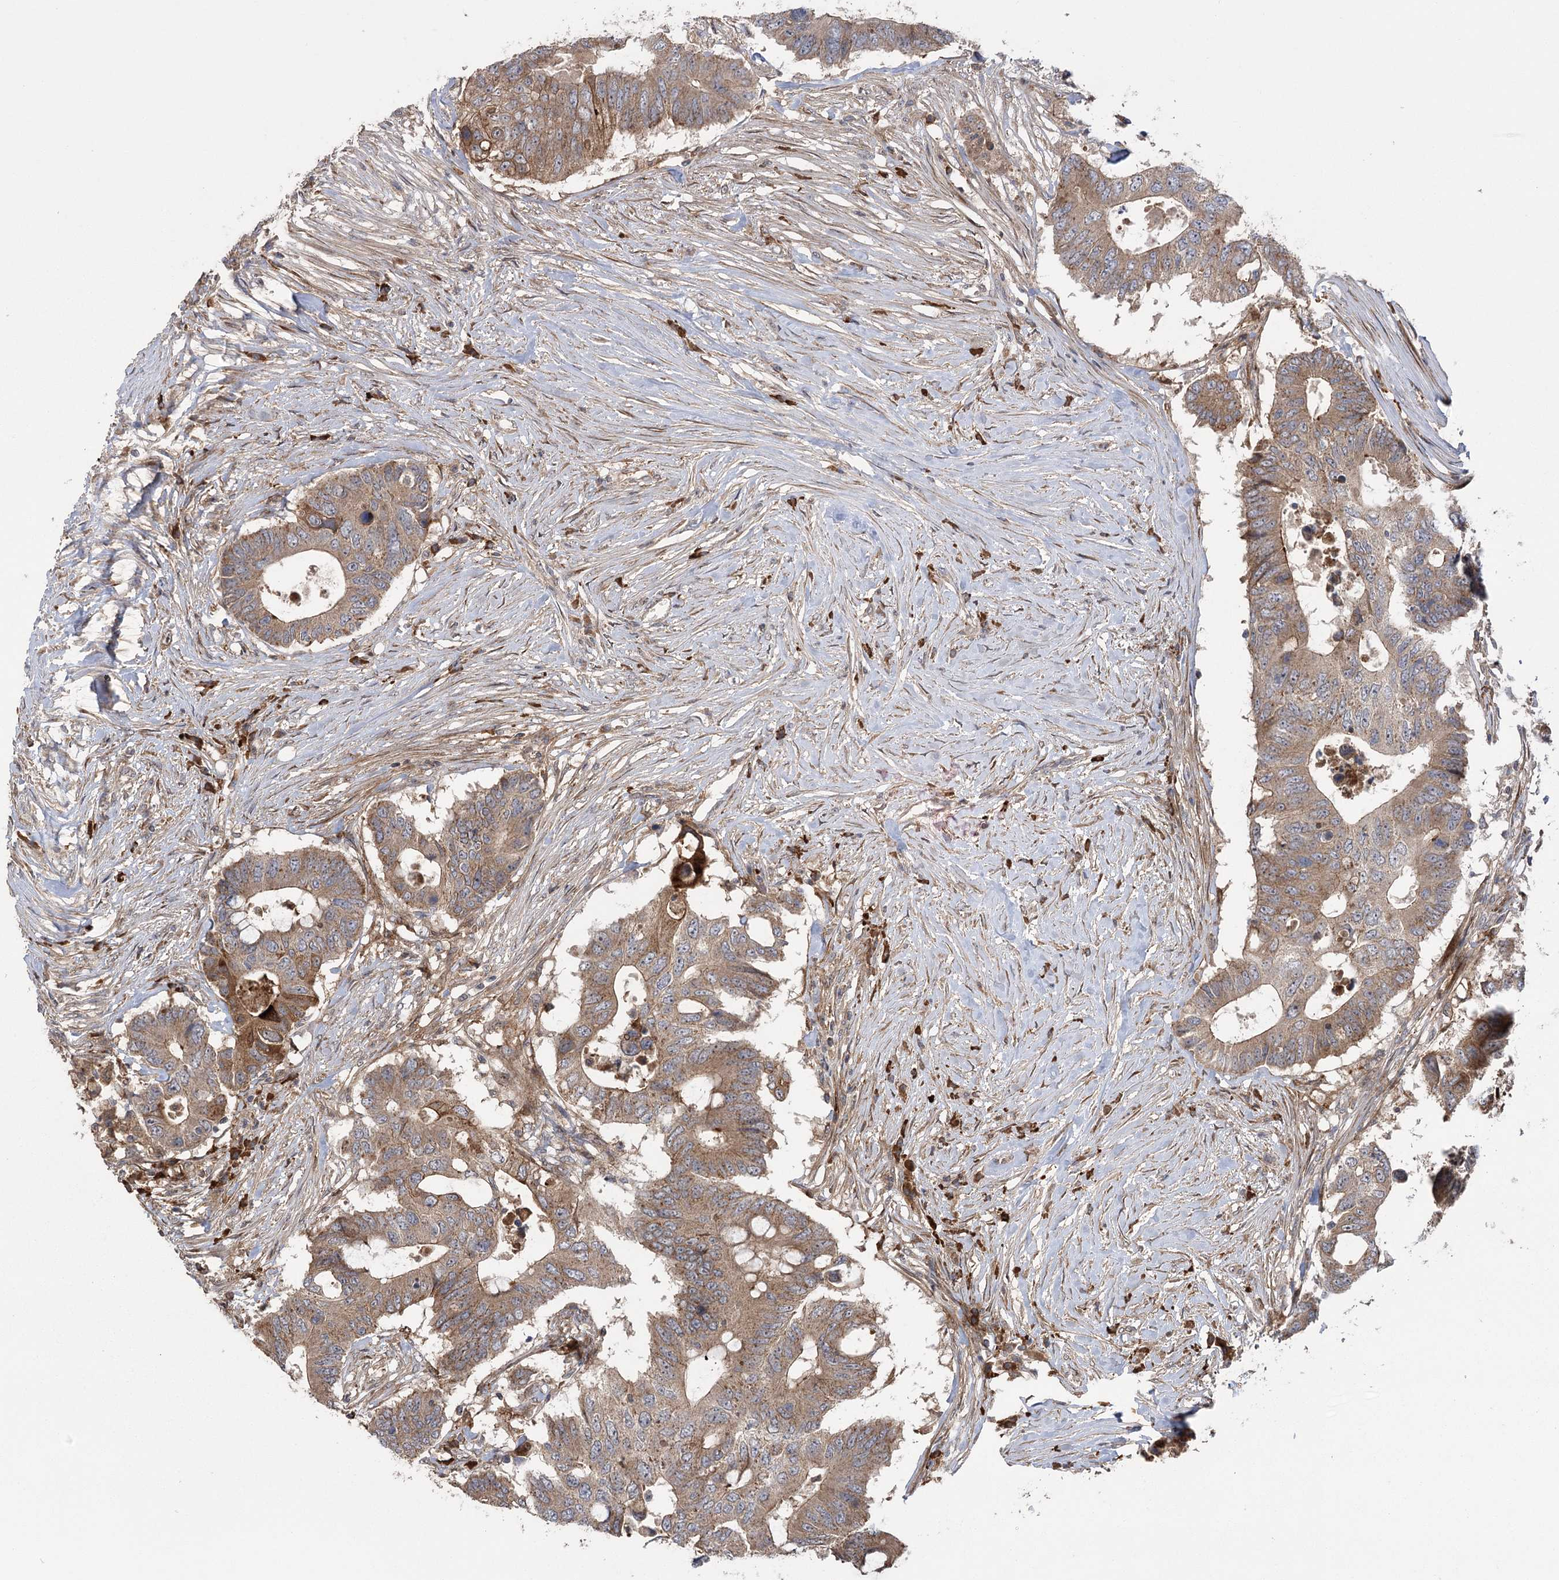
{"staining": {"intensity": "moderate", "quantity": ">75%", "location": "cytoplasmic/membranous"}, "tissue": "colorectal cancer", "cell_type": "Tumor cells", "image_type": "cancer", "snomed": [{"axis": "morphology", "description": "Adenocarcinoma, NOS"}, {"axis": "topography", "description": "Colon"}], "caption": "The immunohistochemical stain shows moderate cytoplasmic/membranous positivity in tumor cells of colorectal cancer tissue.", "gene": "KCNN2", "patient": {"sex": "male", "age": 71}}